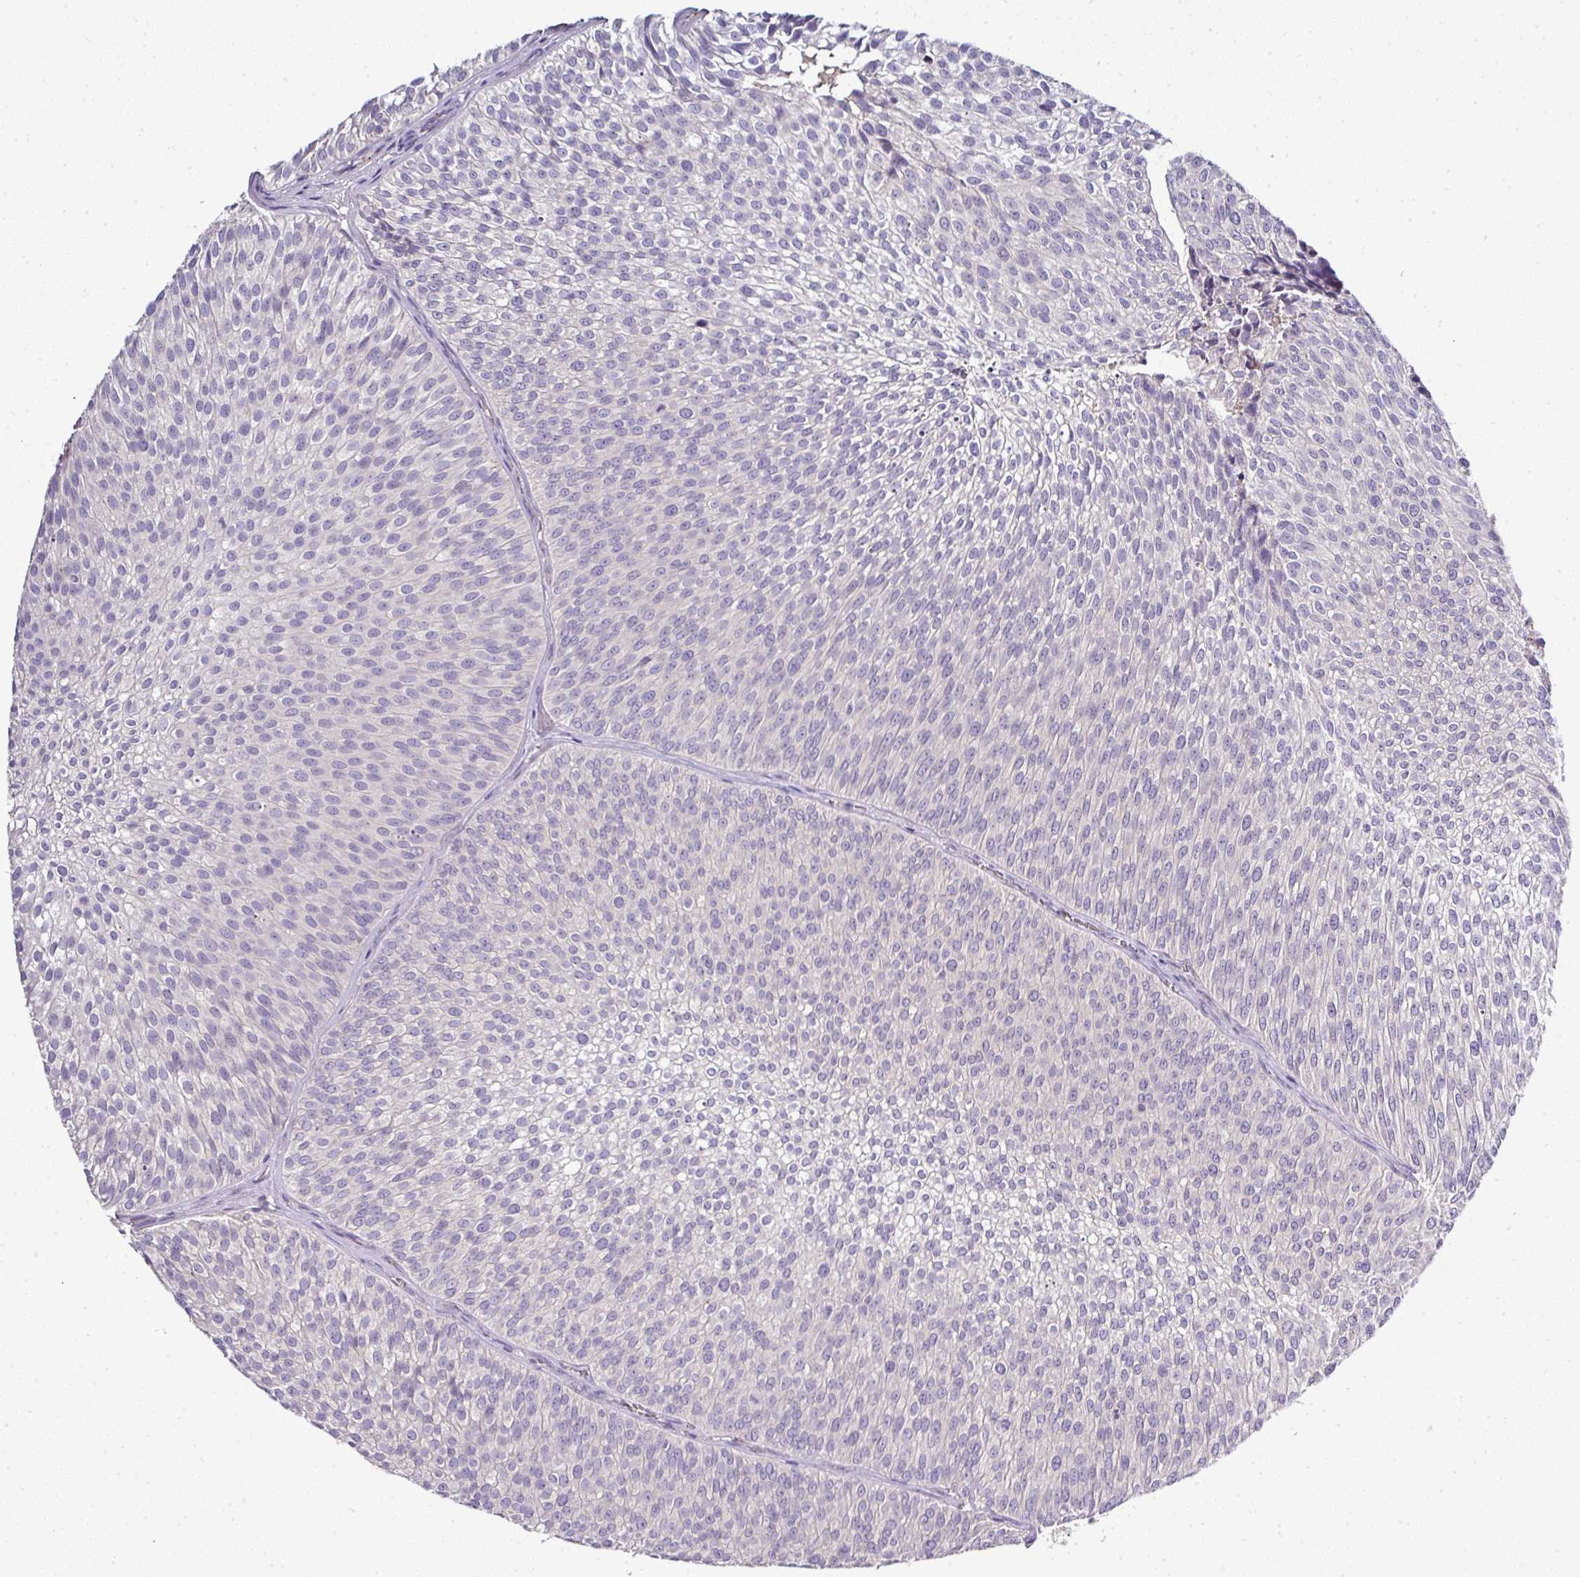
{"staining": {"intensity": "negative", "quantity": "none", "location": "none"}, "tissue": "urothelial cancer", "cell_type": "Tumor cells", "image_type": "cancer", "snomed": [{"axis": "morphology", "description": "Urothelial carcinoma, Low grade"}, {"axis": "topography", "description": "Urinary bladder"}], "caption": "Tumor cells are negative for protein expression in human urothelial carcinoma (low-grade).", "gene": "CAB39L", "patient": {"sex": "male", "age": 91}}